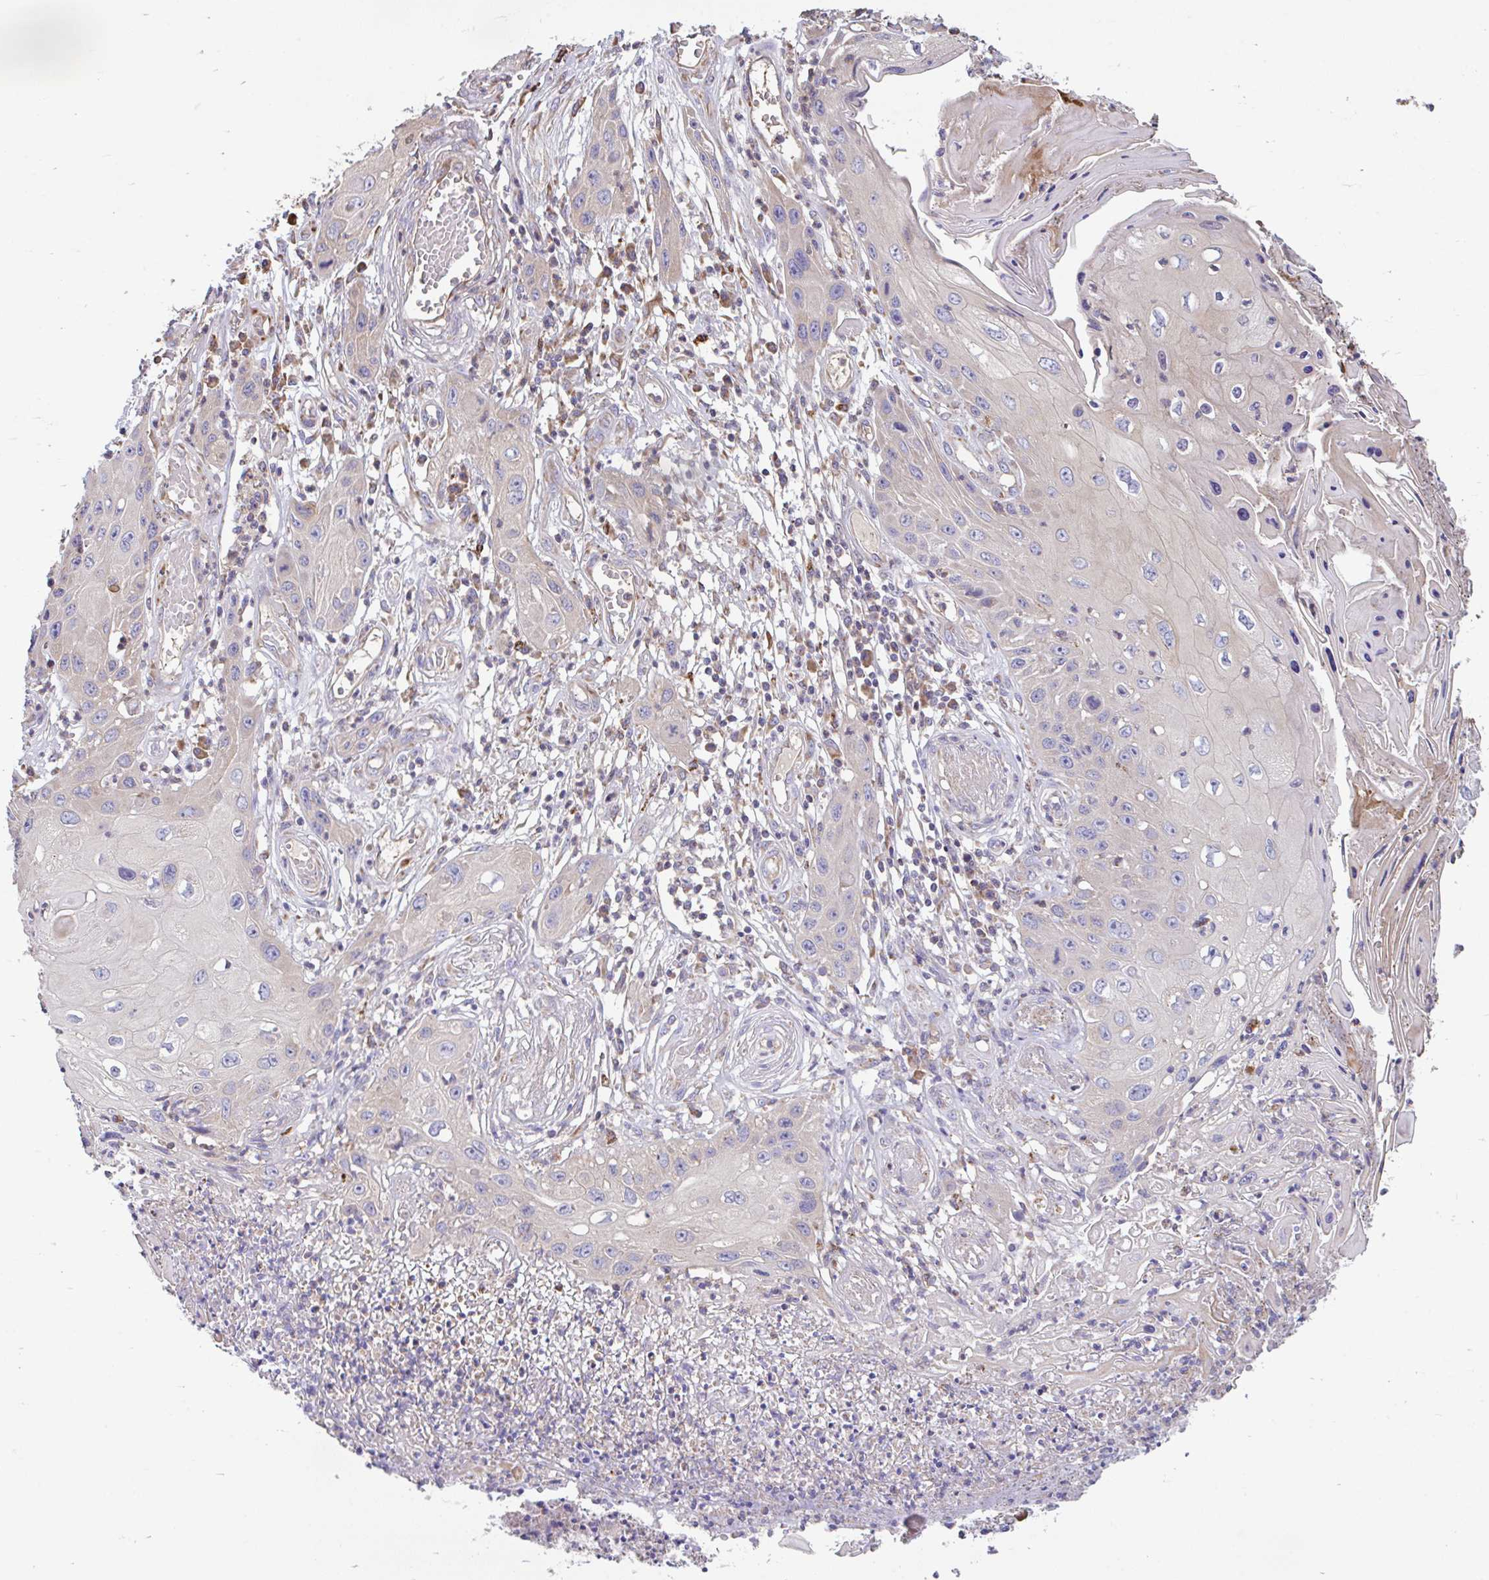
{"staining": {"intensity": "negative", "quantity": "none", "location": "none"}, "tissue": "skin cancer", "cell_type": "Tumor cells", "image_type": "cancer", "snomed": [{"axis": "morphology", "description": "Squamous cell carcinoma, NOS"}, {"axis": "topography", "description": "Skin"}, {"axis": "topography", "description": "Vulva"}], "caption": "A high-resolution micrograph shows immunohistochemistry (IHC) staining of skin squamous cell carcinoma, which shows no significant staining in tumor cells.", "gene": "RALBP1", "patient": {"sex": "female", "age": 44}}